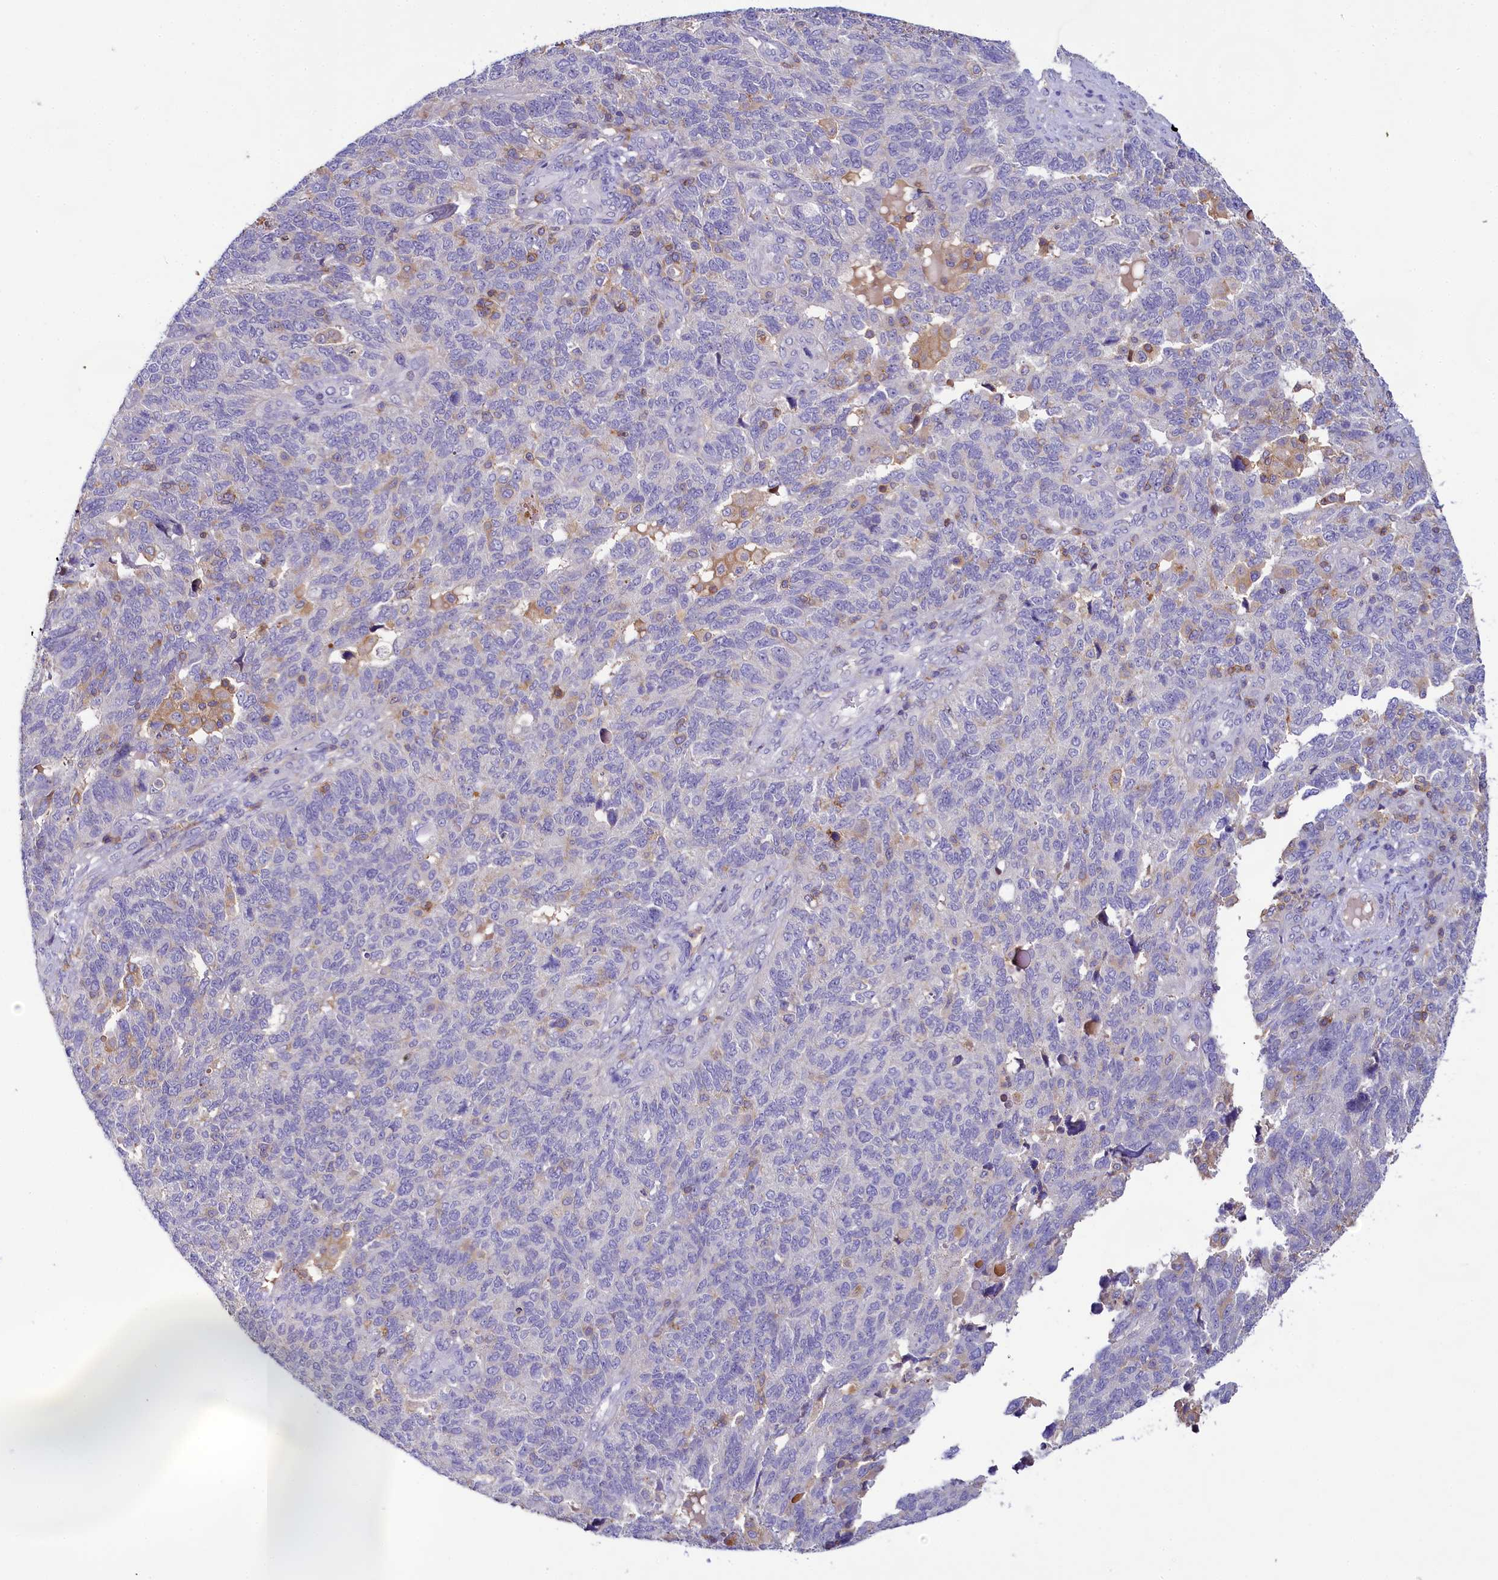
{"staining": {"intensity": "negative", "quantity": "none", "location": "none"}, "tissue": "endometrial cancer", "cell_type": "Tumor cells", "image_type": "cancer", "snomed": [{"axis": "morphology", "description": "Adenocarcinoma, NOS"}, {"axis": "topography", "description": "Endometrium"}], "caption": "Tumor cells show no significant staining in endometrial cancer (adenocarcinoma).", "gene": "FGFR2", "patient": {"sex": "female", "age": 66}}